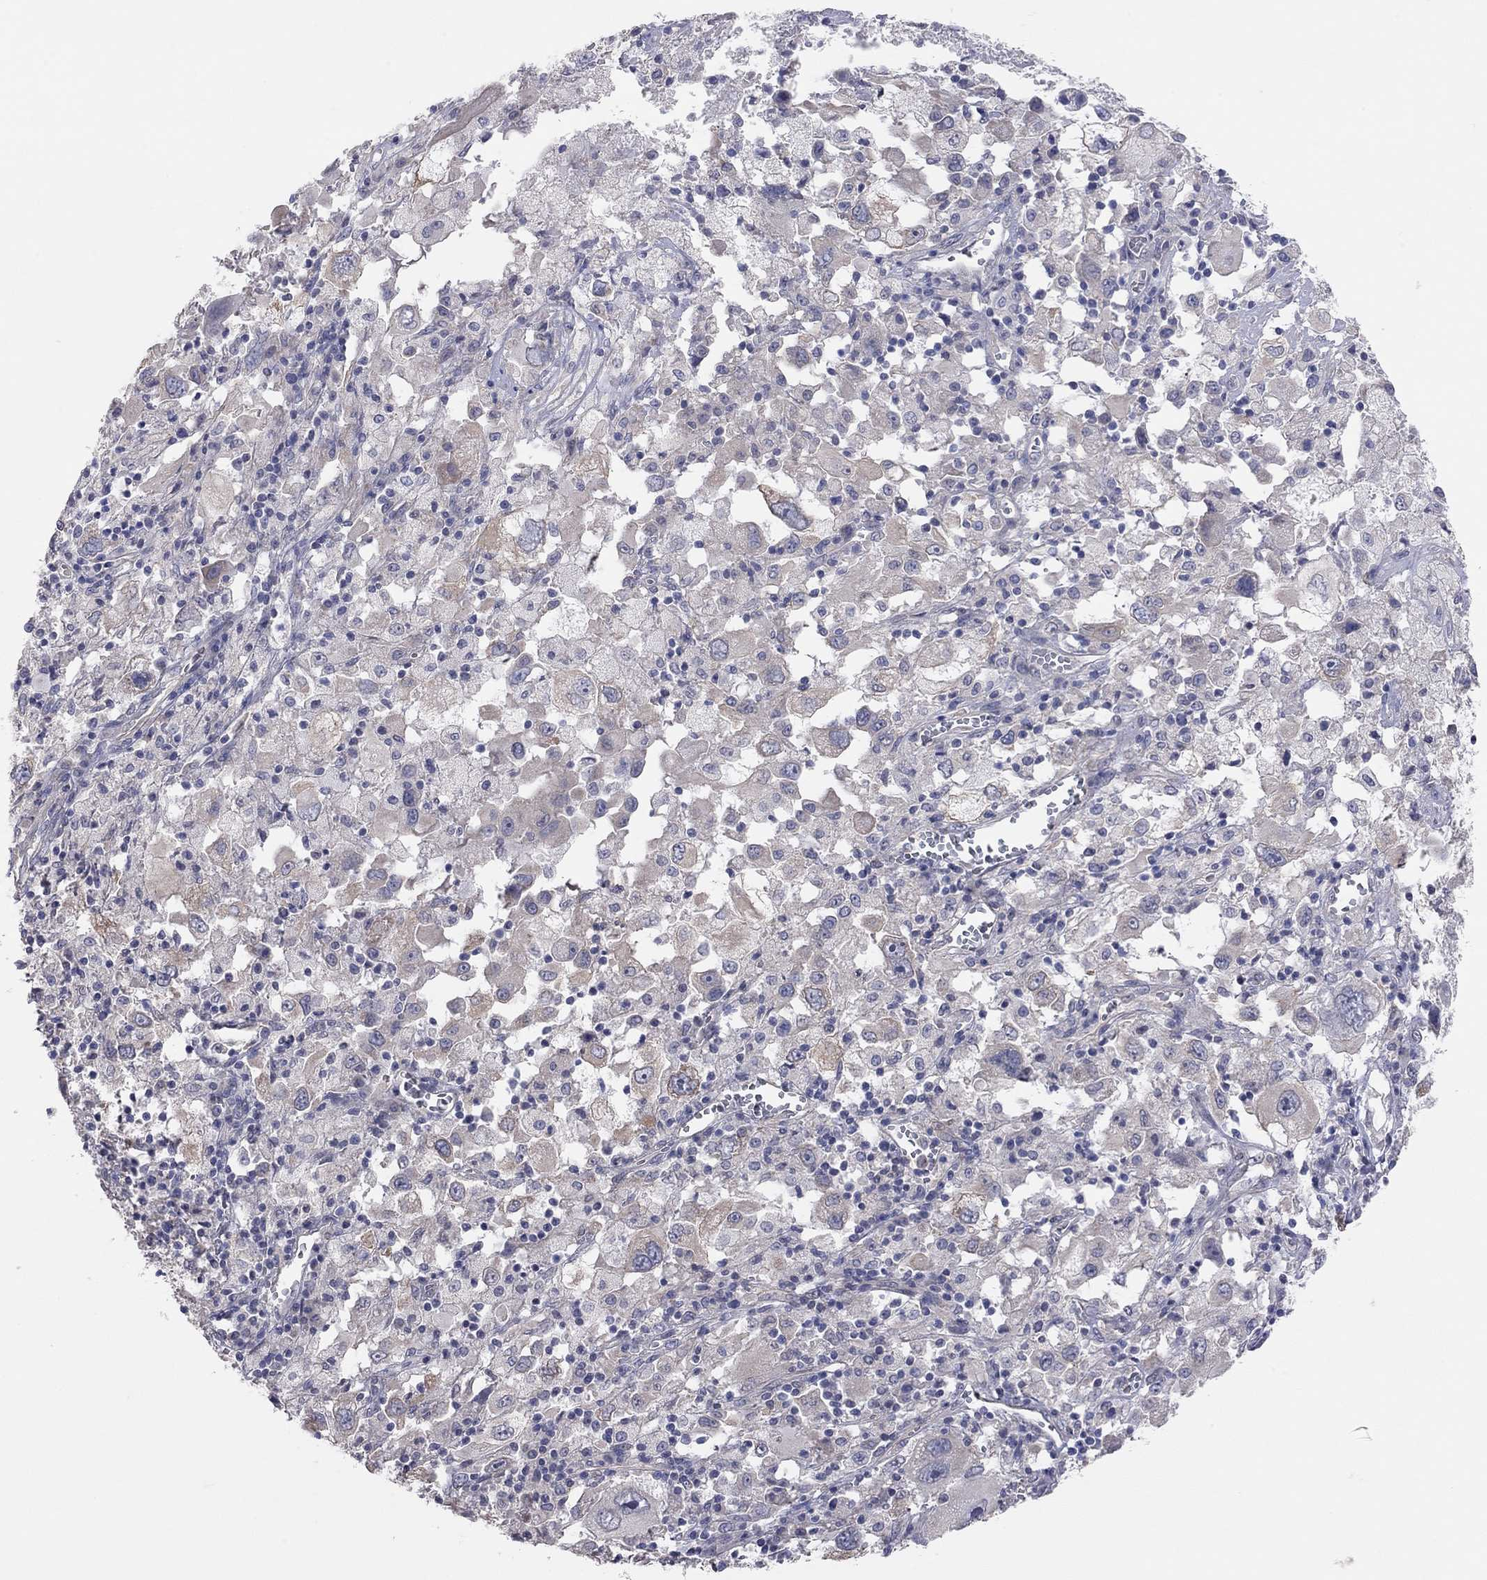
{"staining": {"intensity": "weak", "quantity": "<25%", "location": "cytoplasmic/membranous"}, "tissue": "melanoma", "cell_type": "Tumor cells", "image_type": "cancer", "snomed": [{"axis": "morphology", "description": "Malignant melanoma, Metastatic site"}, {"axis": "topography", "description": "Soft tissue"}], "caption": "The micrograph shows no significant positivity in tumor cells of malignant melanoma (metastatic site).", "gene": "KCNB1", "patient": {"sex": "male", "age": 50}}